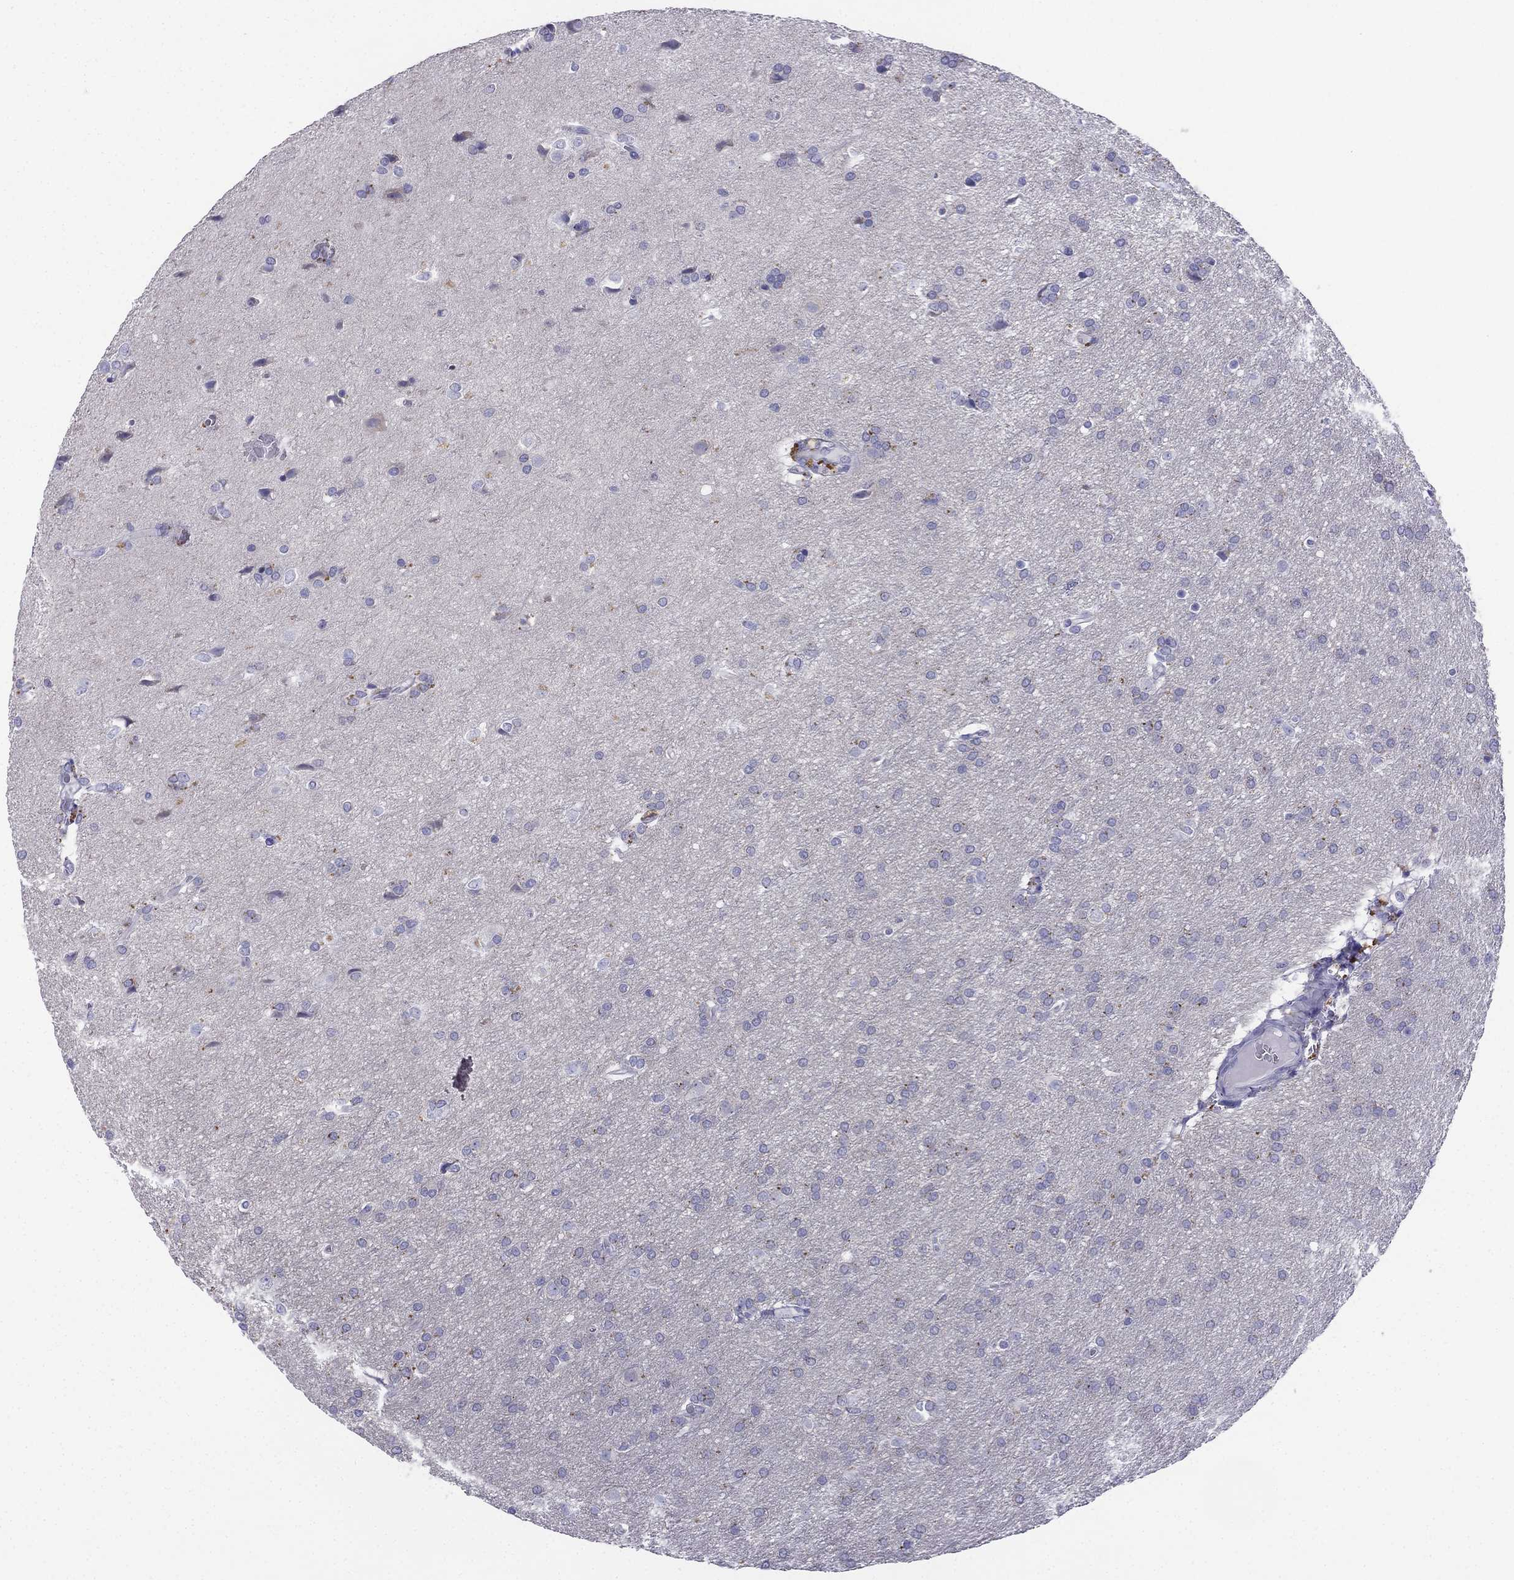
{"staining": {"intensity": "negative", "quantity": "none", "location": "none"}, "tissue": "glioma", "cell_type": "Tumor cells", "image_type": "cancer", "snomed": [{"axis": "morphology", "description": "Glioma, malignant, Low grade"}, {"axis": "topography", "description": "Brain"}], "caption": "High magnification brightfield microscopy of glioma stained with DAB (3,3'-diaminobenzidine) (brown) and counterstained with hematoxylin (blue): tumor cells show no significant expression.", "gene": "ALOXE3", "patient": {"sex": "female", "age": 32}}